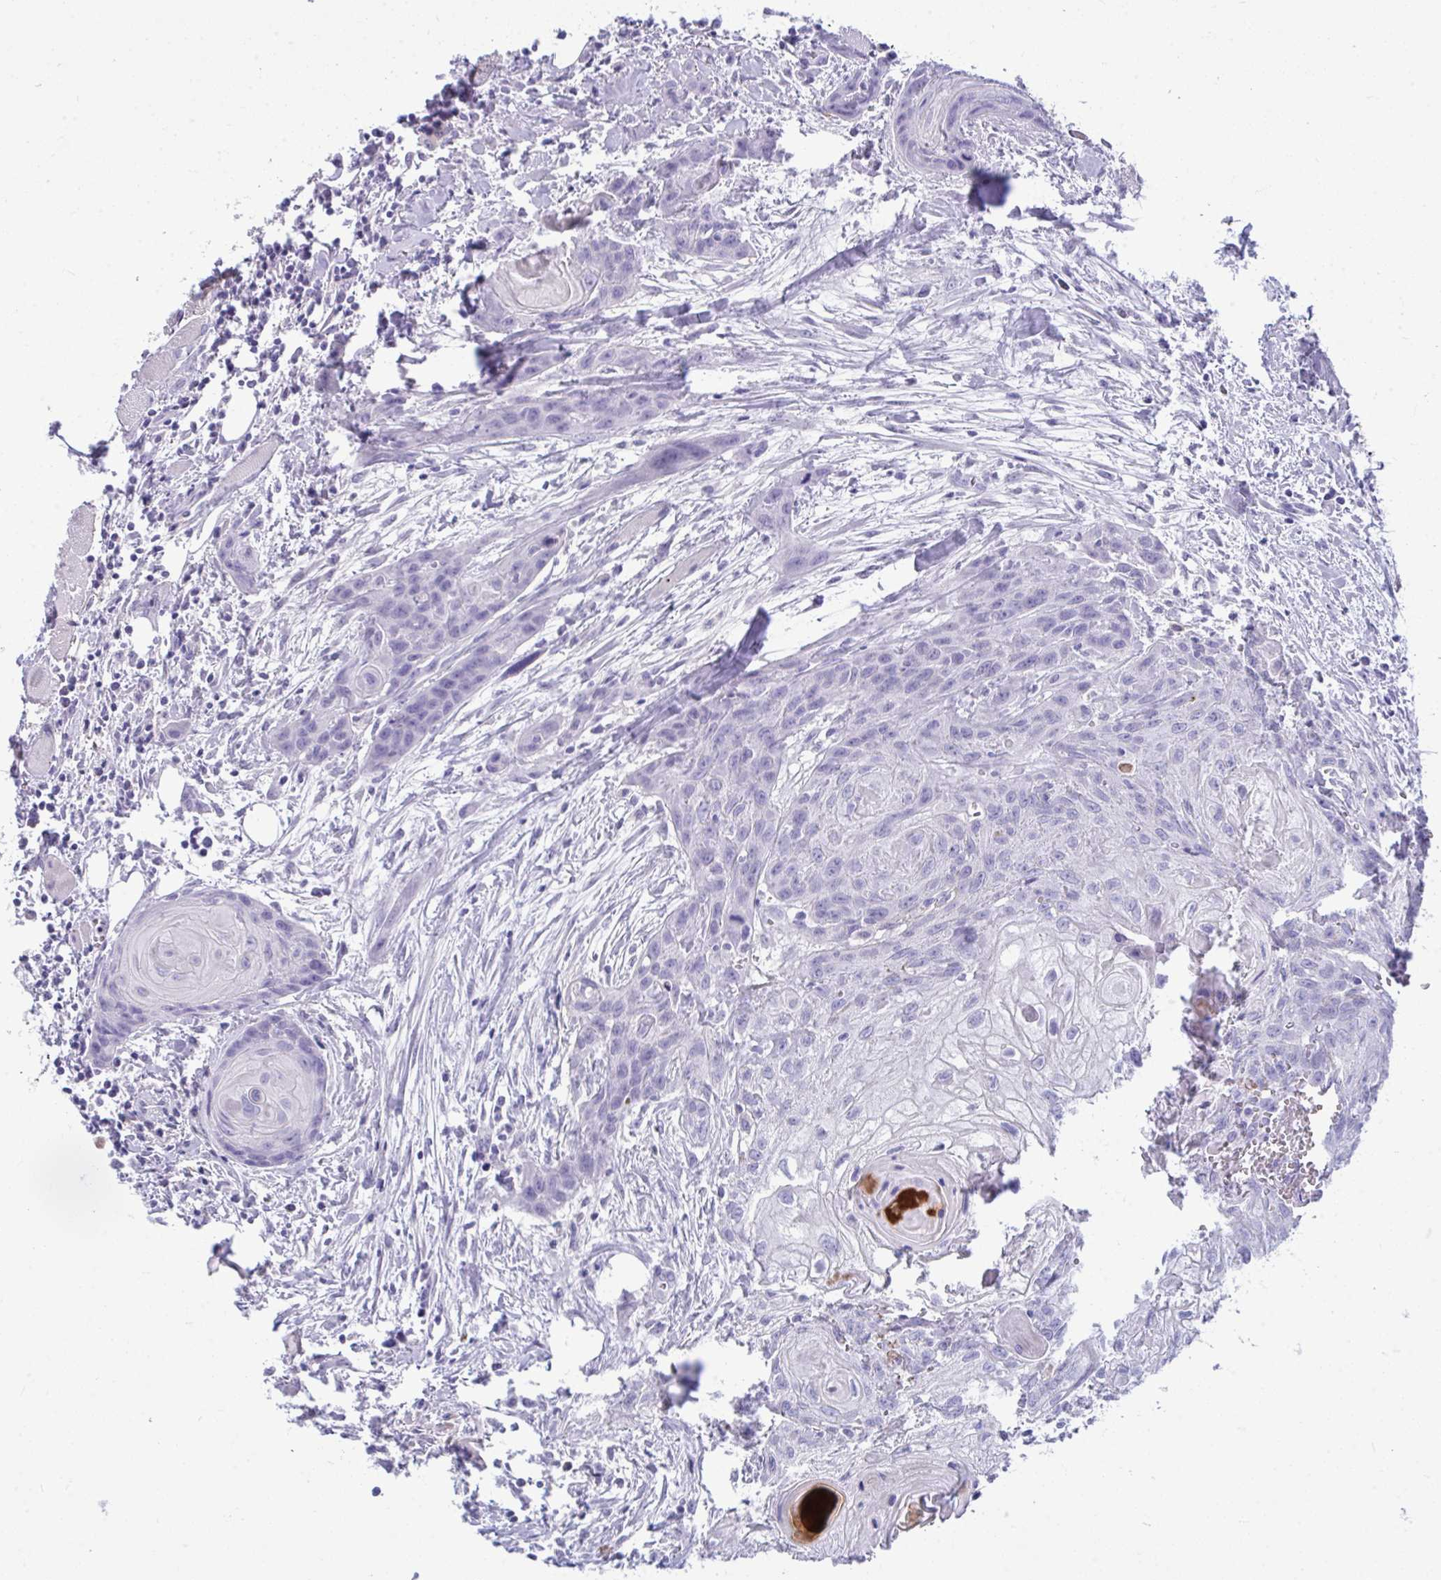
{"staining": {"intensity": "negative", "quantity": "none", "location": "none"}, "tissue": "head and neck cancer", "cell_type": "Tumor cells", "image_type": "cancer", "snomed": [{"axis": "morphology", "description": "Squamous cell carcinoma, NOS"}, {"axis": "topography", "description": "Oral tissue"}, {"axis": "topography", "description": "Head-Neck"}], "caption": "This is a image of immunohistochemistry staining of head and neck cancer, which shows no positivity in tumor cells.", "gene": "PIGZ", "patient": {"sex": "male", "age": 58}}